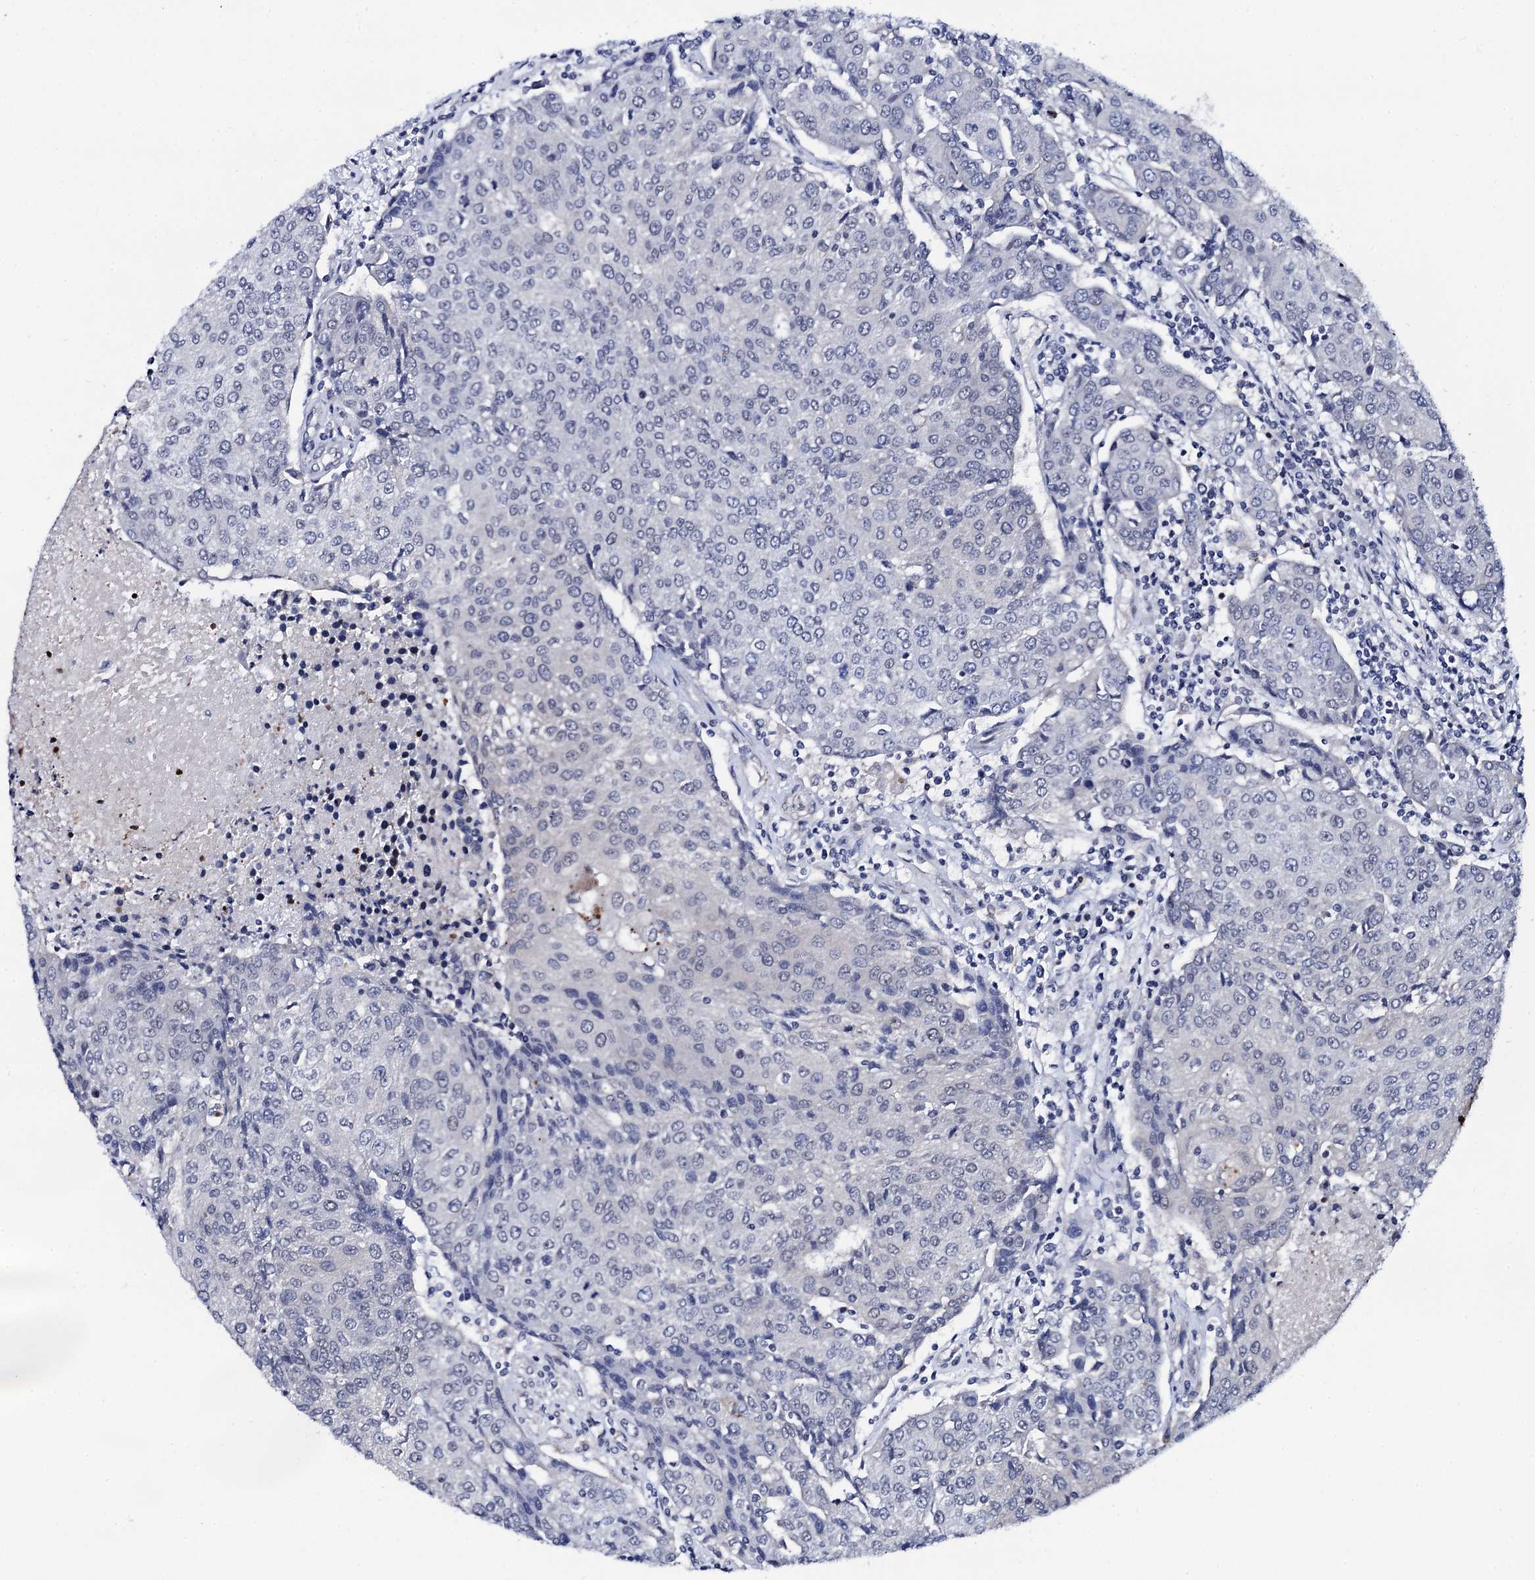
{"staining": {"intensity": "negative", "quantity": "none", "location": "none"}, "tissue": "urothelial cancer", "cell_type": "Tumor cells", "image_type": "cancer", "snomed": [{"axis": "morphology", "description": "Urothelial carcinoma, High grade"}, {"axis": "topography", "description": "Urinary bladder"}], "caption": "The photomicrograph exhibits no staining of tumor cells in urothelial carcinoma (high-grade).", "gene": "C16orf87", "patient": {"sex": "female", "age": 85}}